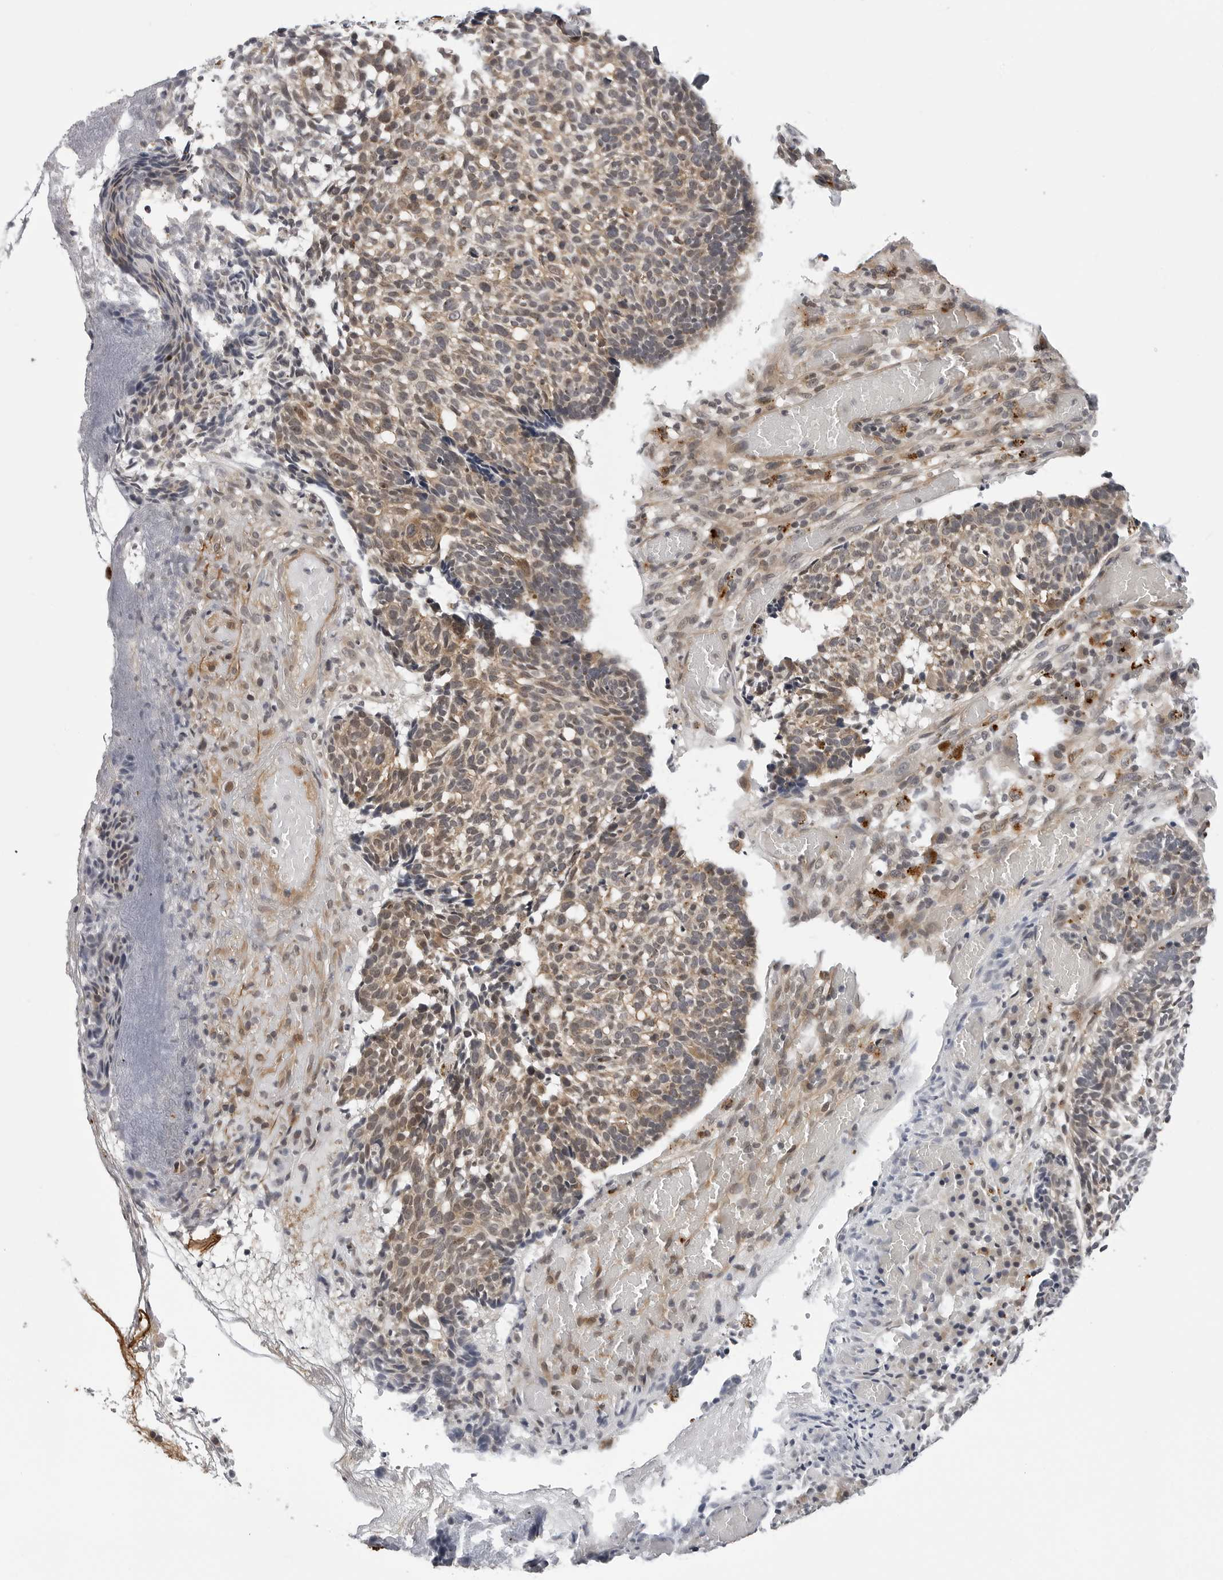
{"staining": {"intensity": "weak", "quantity": ">75%", "location": "cytoplasmic/membranous"}, "tissue": "skin cancer", "cell_type": "Tumor cells", "image_type": "cancer", "snomed": [{"axis": "morphology", "description": "Basal cell carcinoma"}, {"axis": "topography", "description": "Skin"}], "caption": "A brown stain shows weak cytoplasmic/membranous positivity of a protein in human skin basal cell carcinoma tumor cells.", "gene": "KIAA1614", "patient": {"sex": "male", "age": 85}}